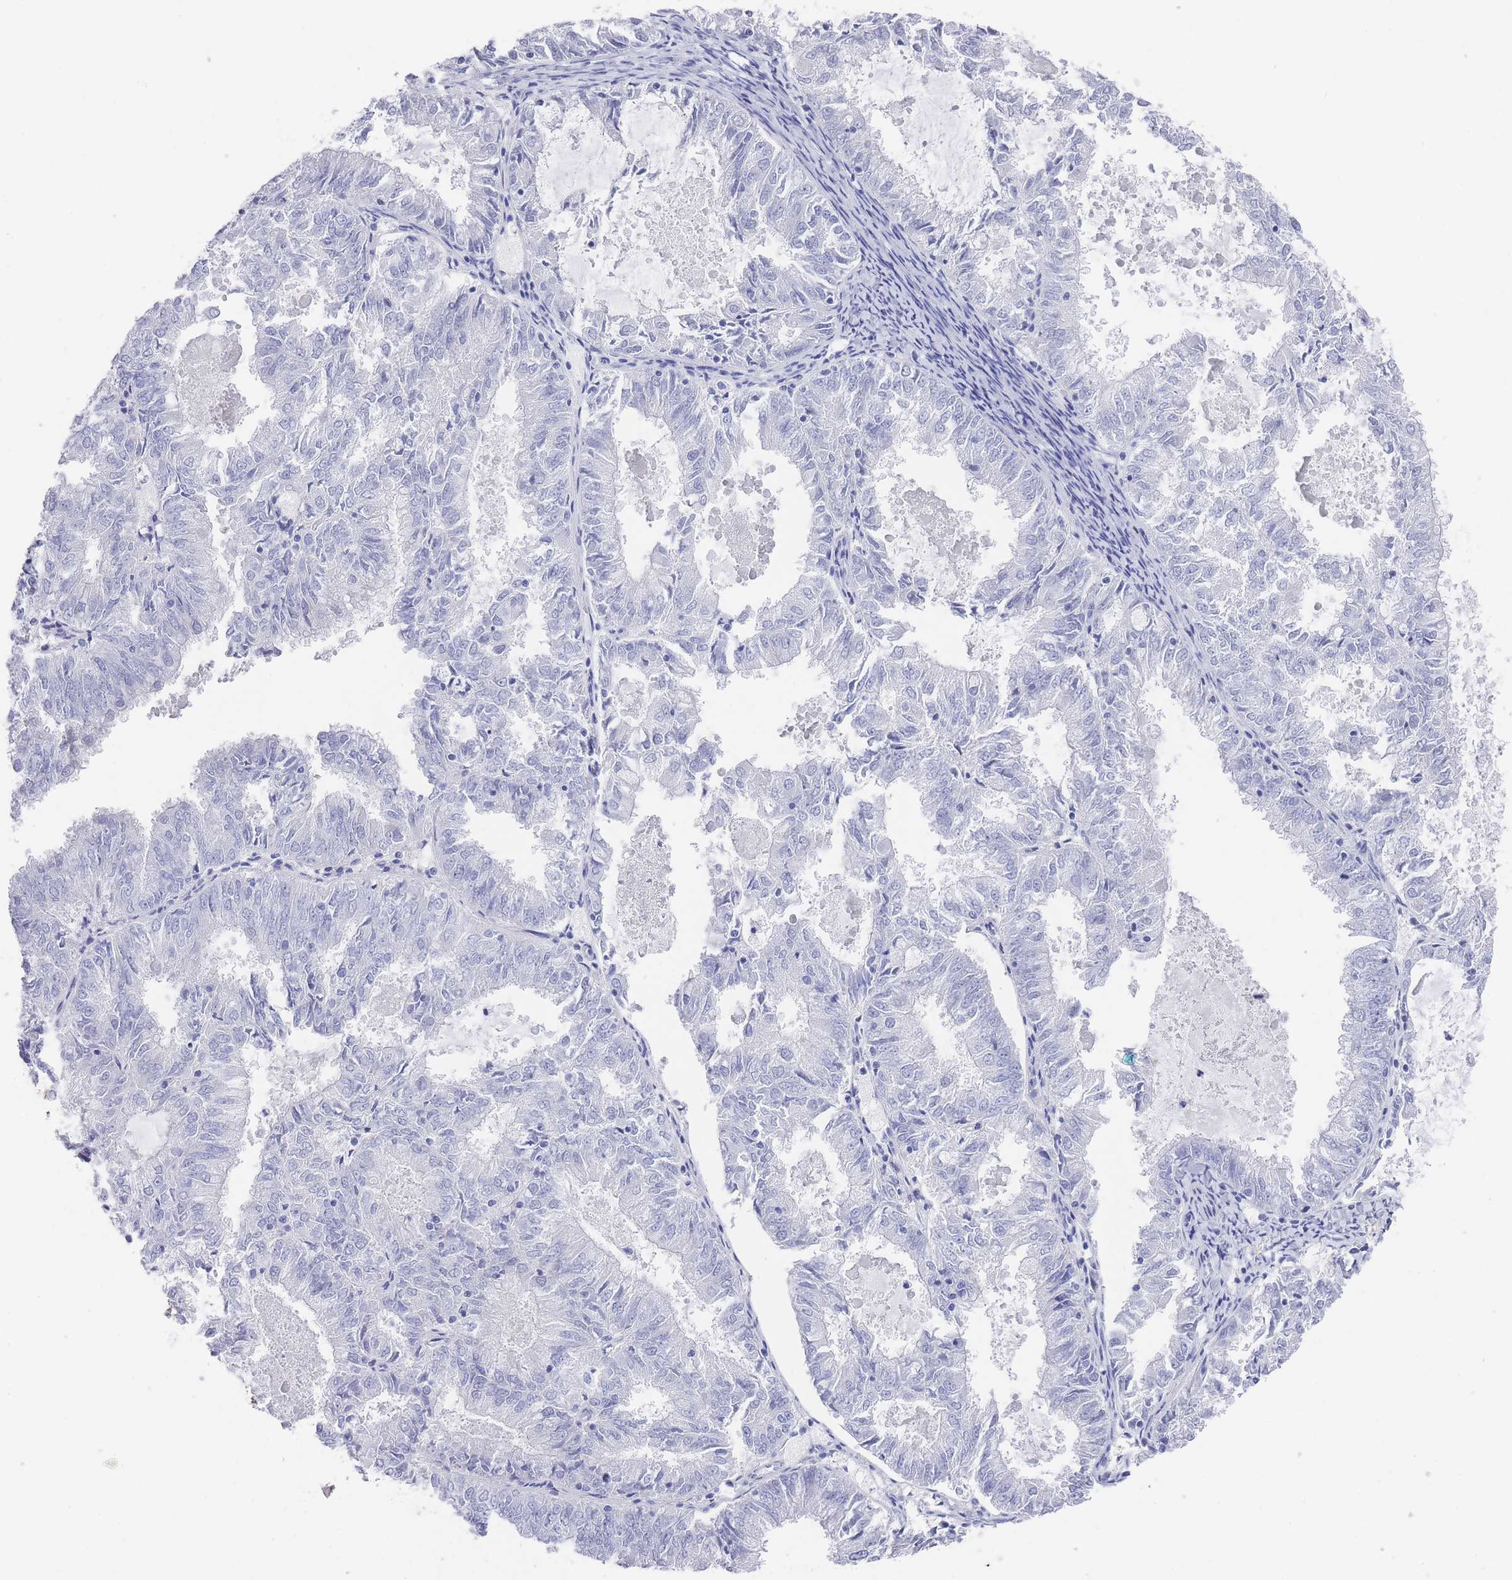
{"staining": {"intensity": "negative", "quantity": "none", "location": "none"}, "tissue": "endometrial cancer", "cell_type": "Tumor cells", "image_type": "cancer", "snomed": [{"axis": "morphology", "description": "Adenocarcinoma, NOS"}, {"axis": "topography", "description": "Endometrium"}], "caption": "IHC photomicrograph of adenocarcinoma (endometrial) stained for a protein (brown), which demonstrates no positivity in tumor cells. The staining is performed using DAB (3,3'-diaminobenzidine) brown chromogen with nuclei counter-stained in using hematoxylin.", "gene": "RAB2B", "patient": {"sex": "female", "age": 57}}